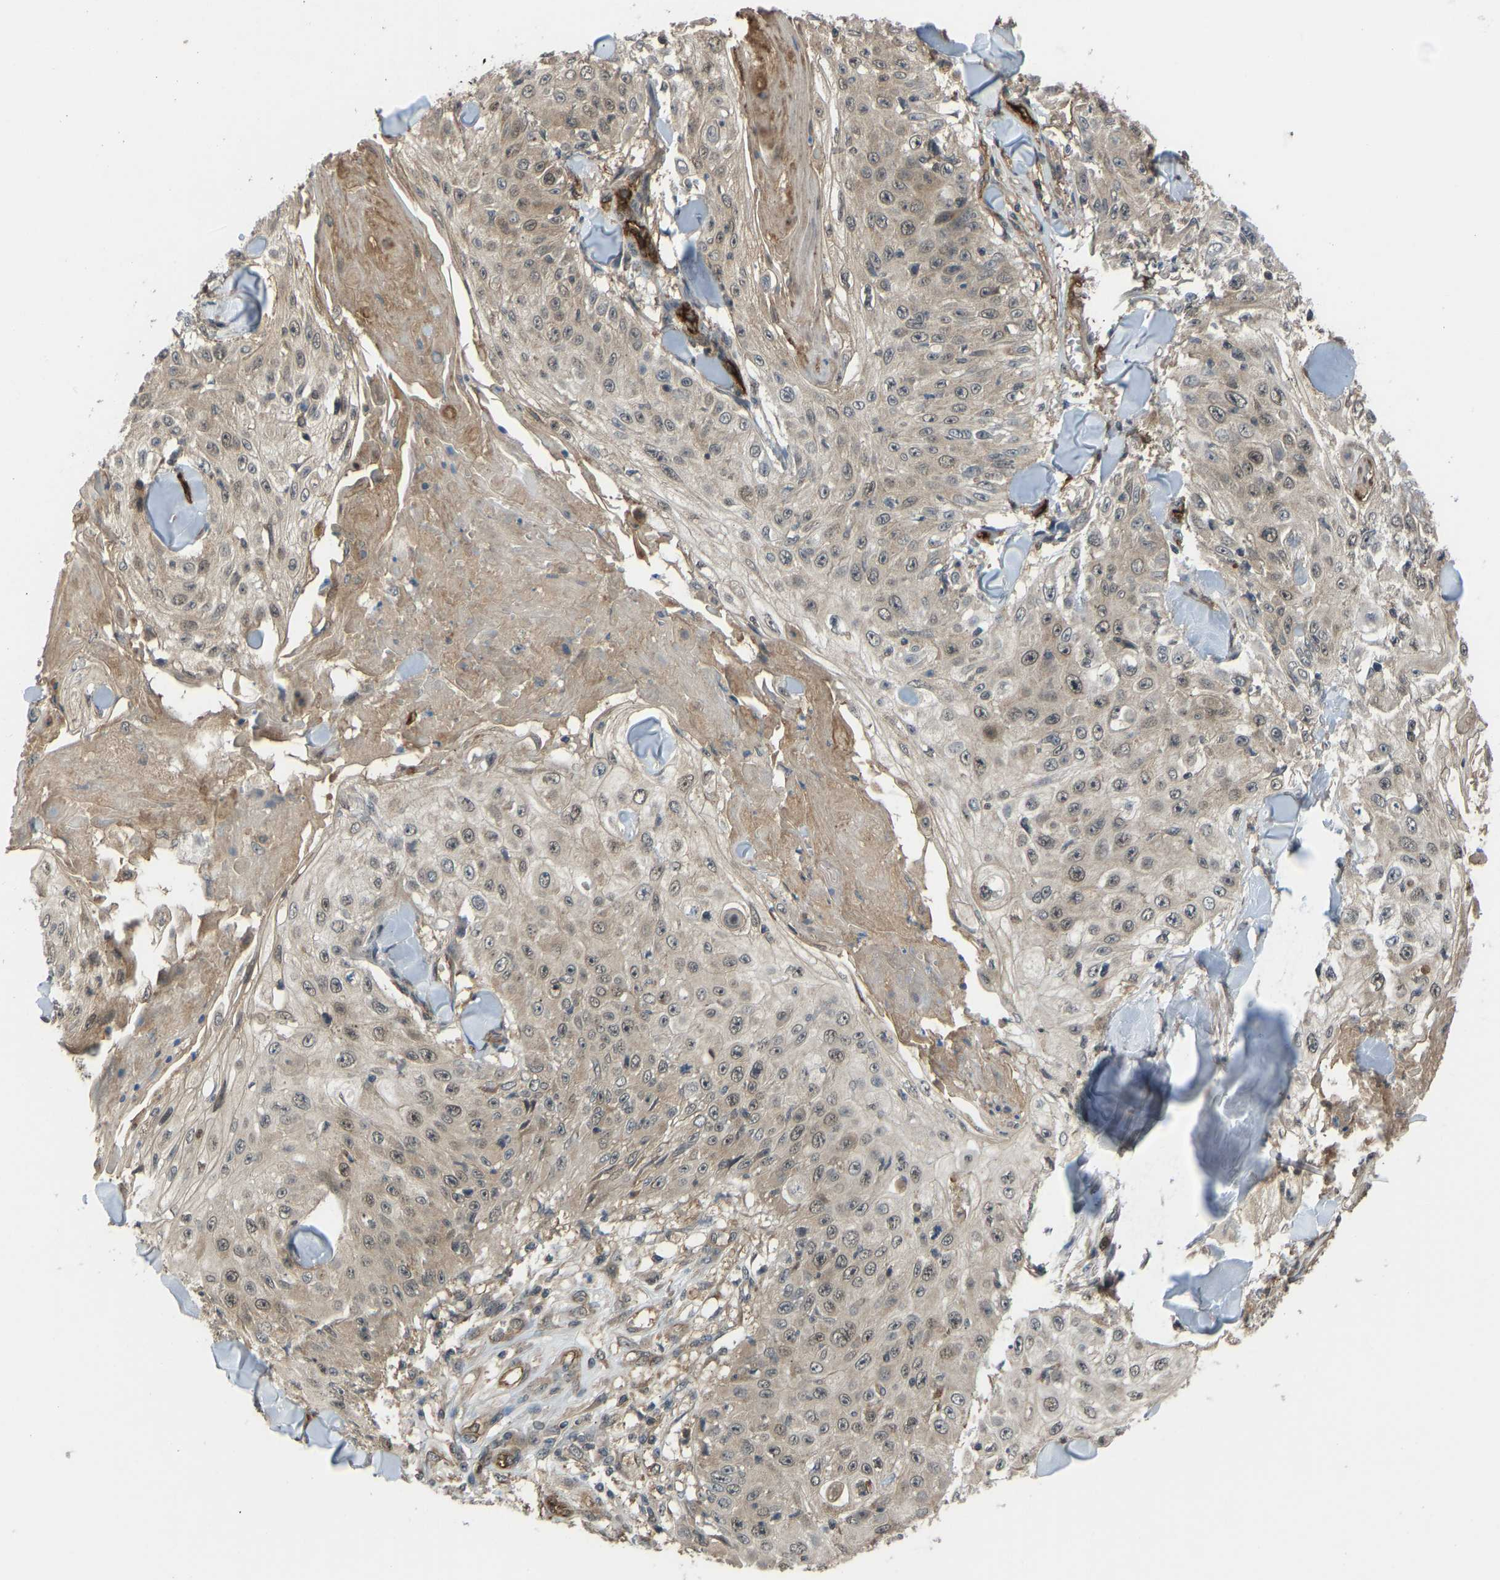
{"staining": {"intensity": "moderate", "quantity": "25%-75%", "location": "cytoplasmic/membranous,nuclear"}, "tissue": "skin cancer", "cell_type": "Tumor cells", "image_type": "cancer", "snomed": [{"axis": "morphology", "description": "Squamous cell carcinoma, NOS"}, {"axis": "topography", "description": "Skin"}], "caption": "There is medium levels of moderate cytoplasmic/membranous and nuclear staining in tumor cells of skin cancer, as demonstrated by immunohistochemical staining (brown color).", "gene": "CCT8", "patient": {"sex": "male", "age": 86}}